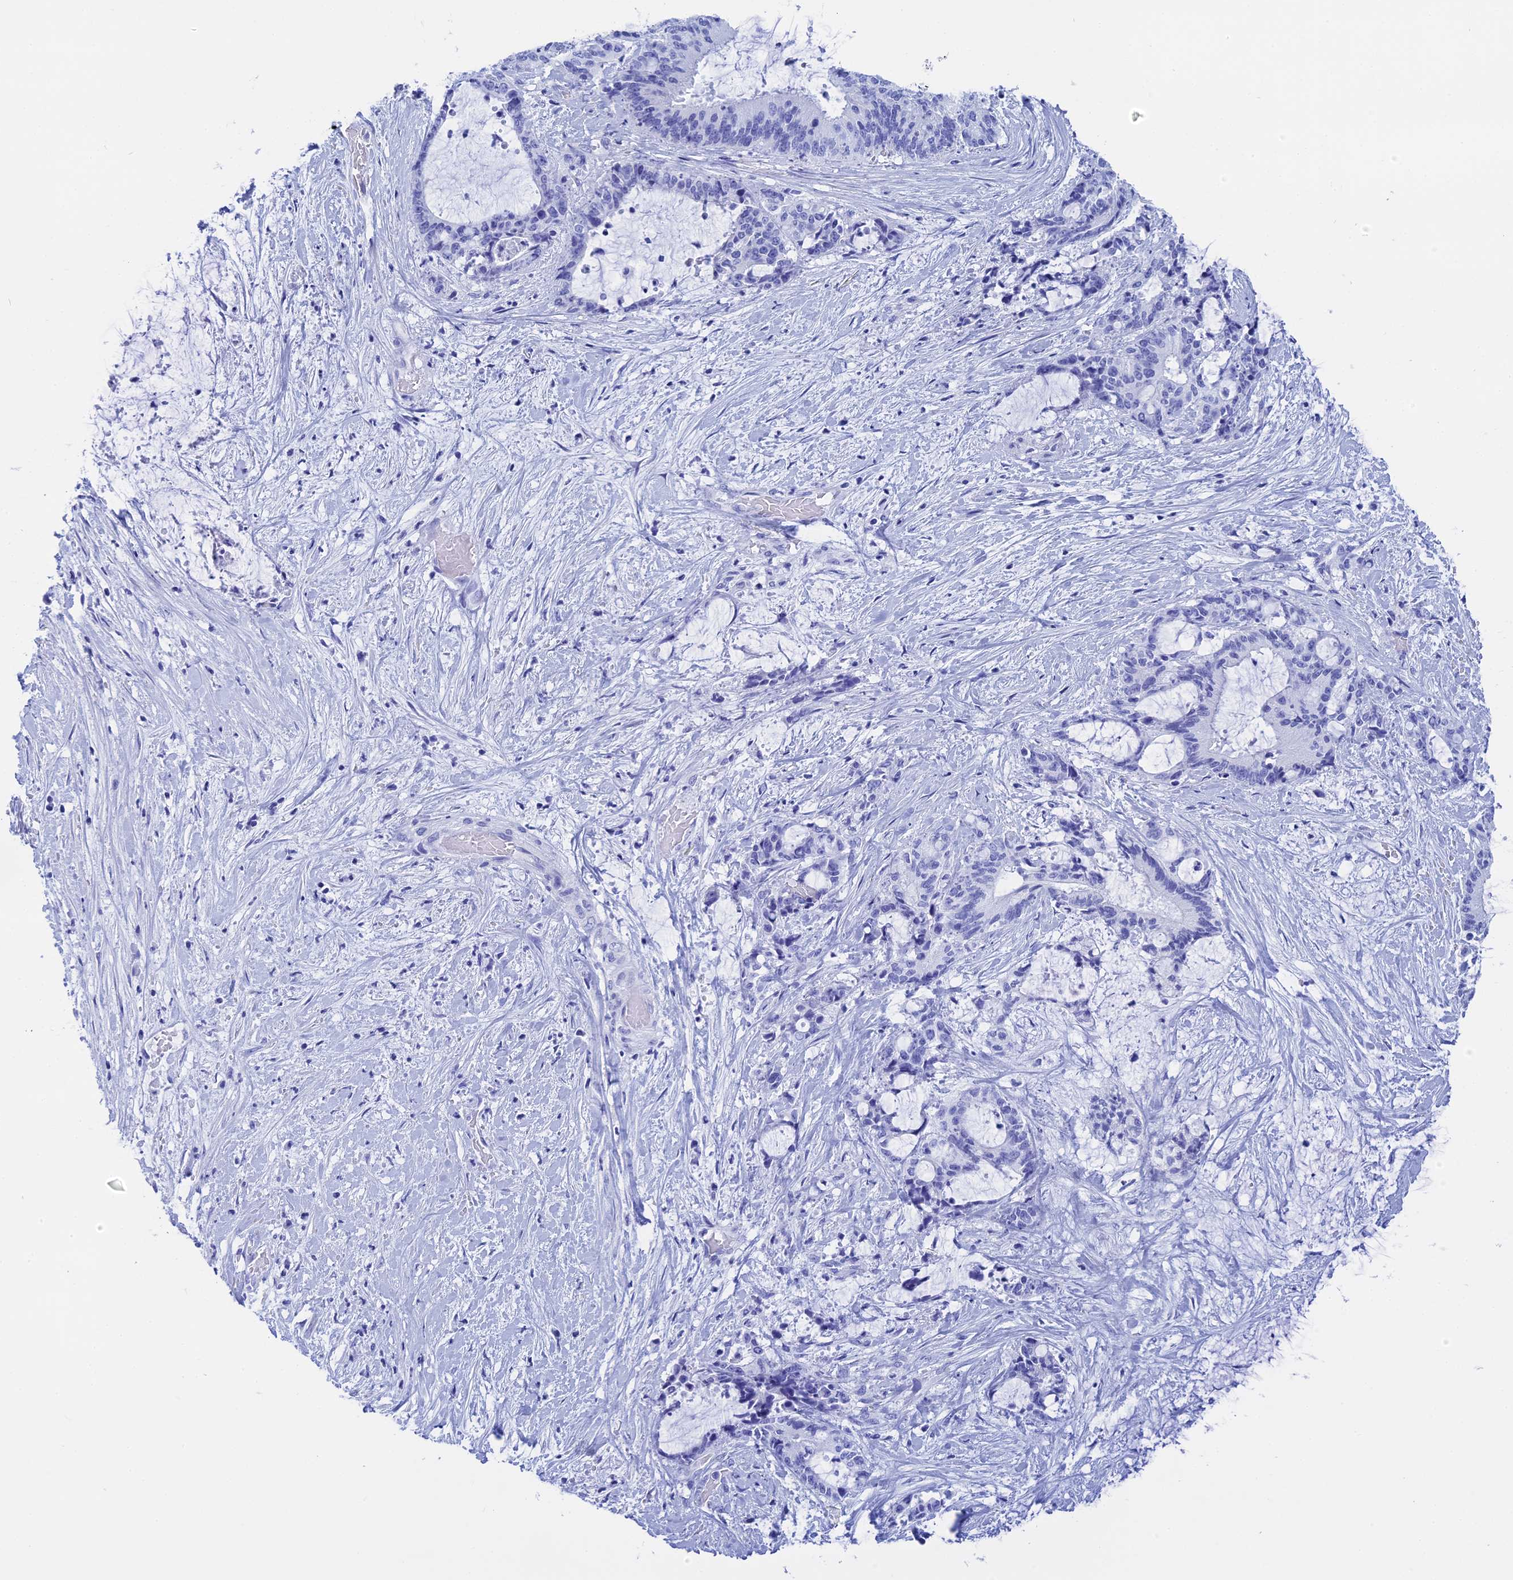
{"staining": {"intensity": "negative", "quantity": "none", "location": "none"}, "tissue": "liver cancer", "cell_type": "Tumor cells", "image_type": "cancer", "snomed": [{"axis": "morphology", "description": "Normal tissue, NOS"}, {"axis": "morphology", "description": "Cholangiocarcinoma"}, {"axis": "topography", "description": "Liver"}, {"axis": "topography", "description": "Peripheral nerve tissue"}], "caption": "Micrograph shows no significant protein staining in tumor cells of liver cancer.", "gene": "TEX101", "patient": {"sex": "female", "age": 73}}